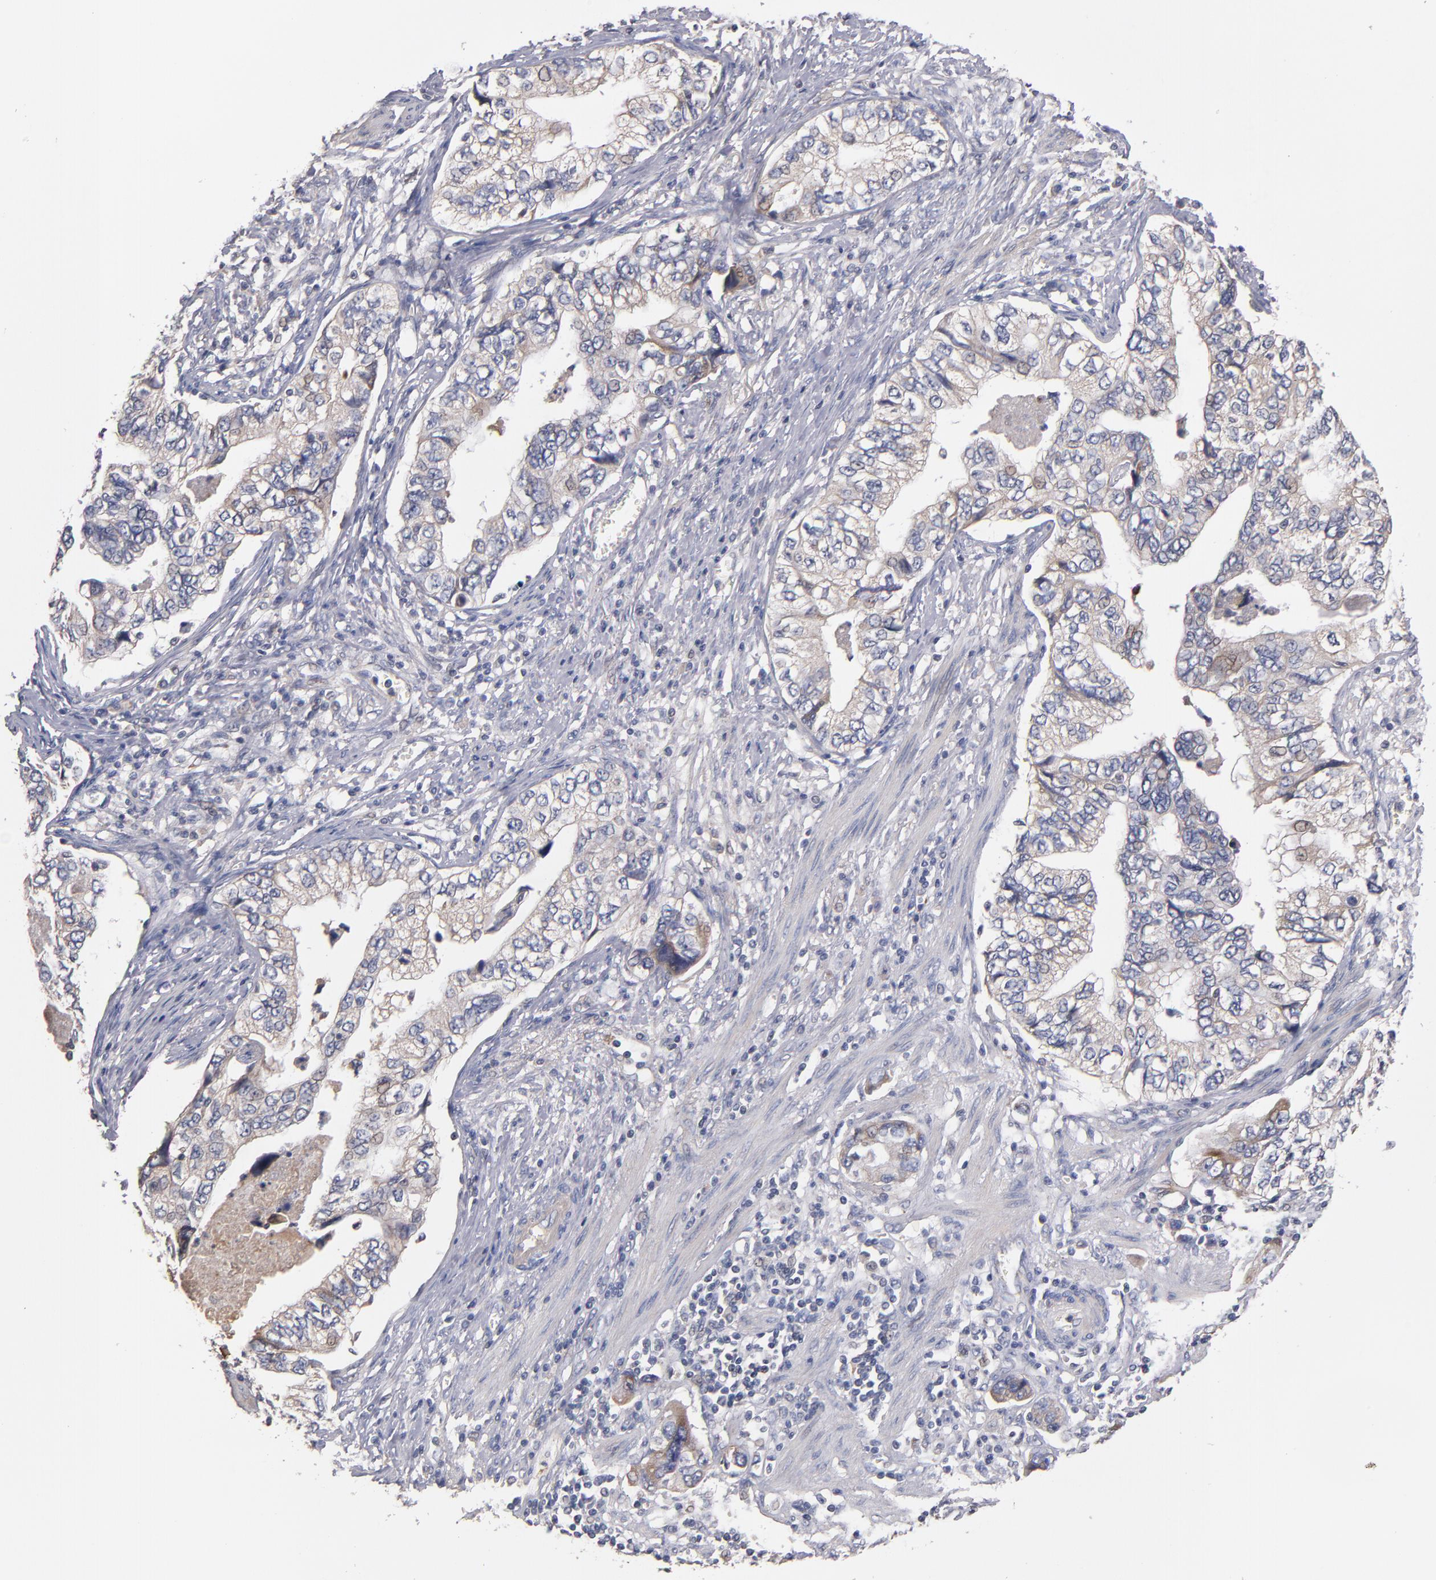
{"staining": {"intensity": "weak", "quantity": "25%-75%", "location": "cytoplasmic/membranous"}, "tissue": "stomach cancer", "cell_type": "Tumor cells", "image_type": "cancer", "snomed": [{"axis": "morphology", "description": "Adenocarcinoma, NOS"}, {"axis": "topography", "description": "Pancreas"}, {"axis": "topography", "description": "Stomach, upper"}], "caption": "Protein expression analysis of human stomach adenocarcinoma reveals weak cytoplasmic/membranous staining in approximately 25%-75% of tumor cells. (DAB IHC with brightfield microscopy, high magnification).", "gene": "DACT1", "patient": {"sex": "male", "age": 77}}